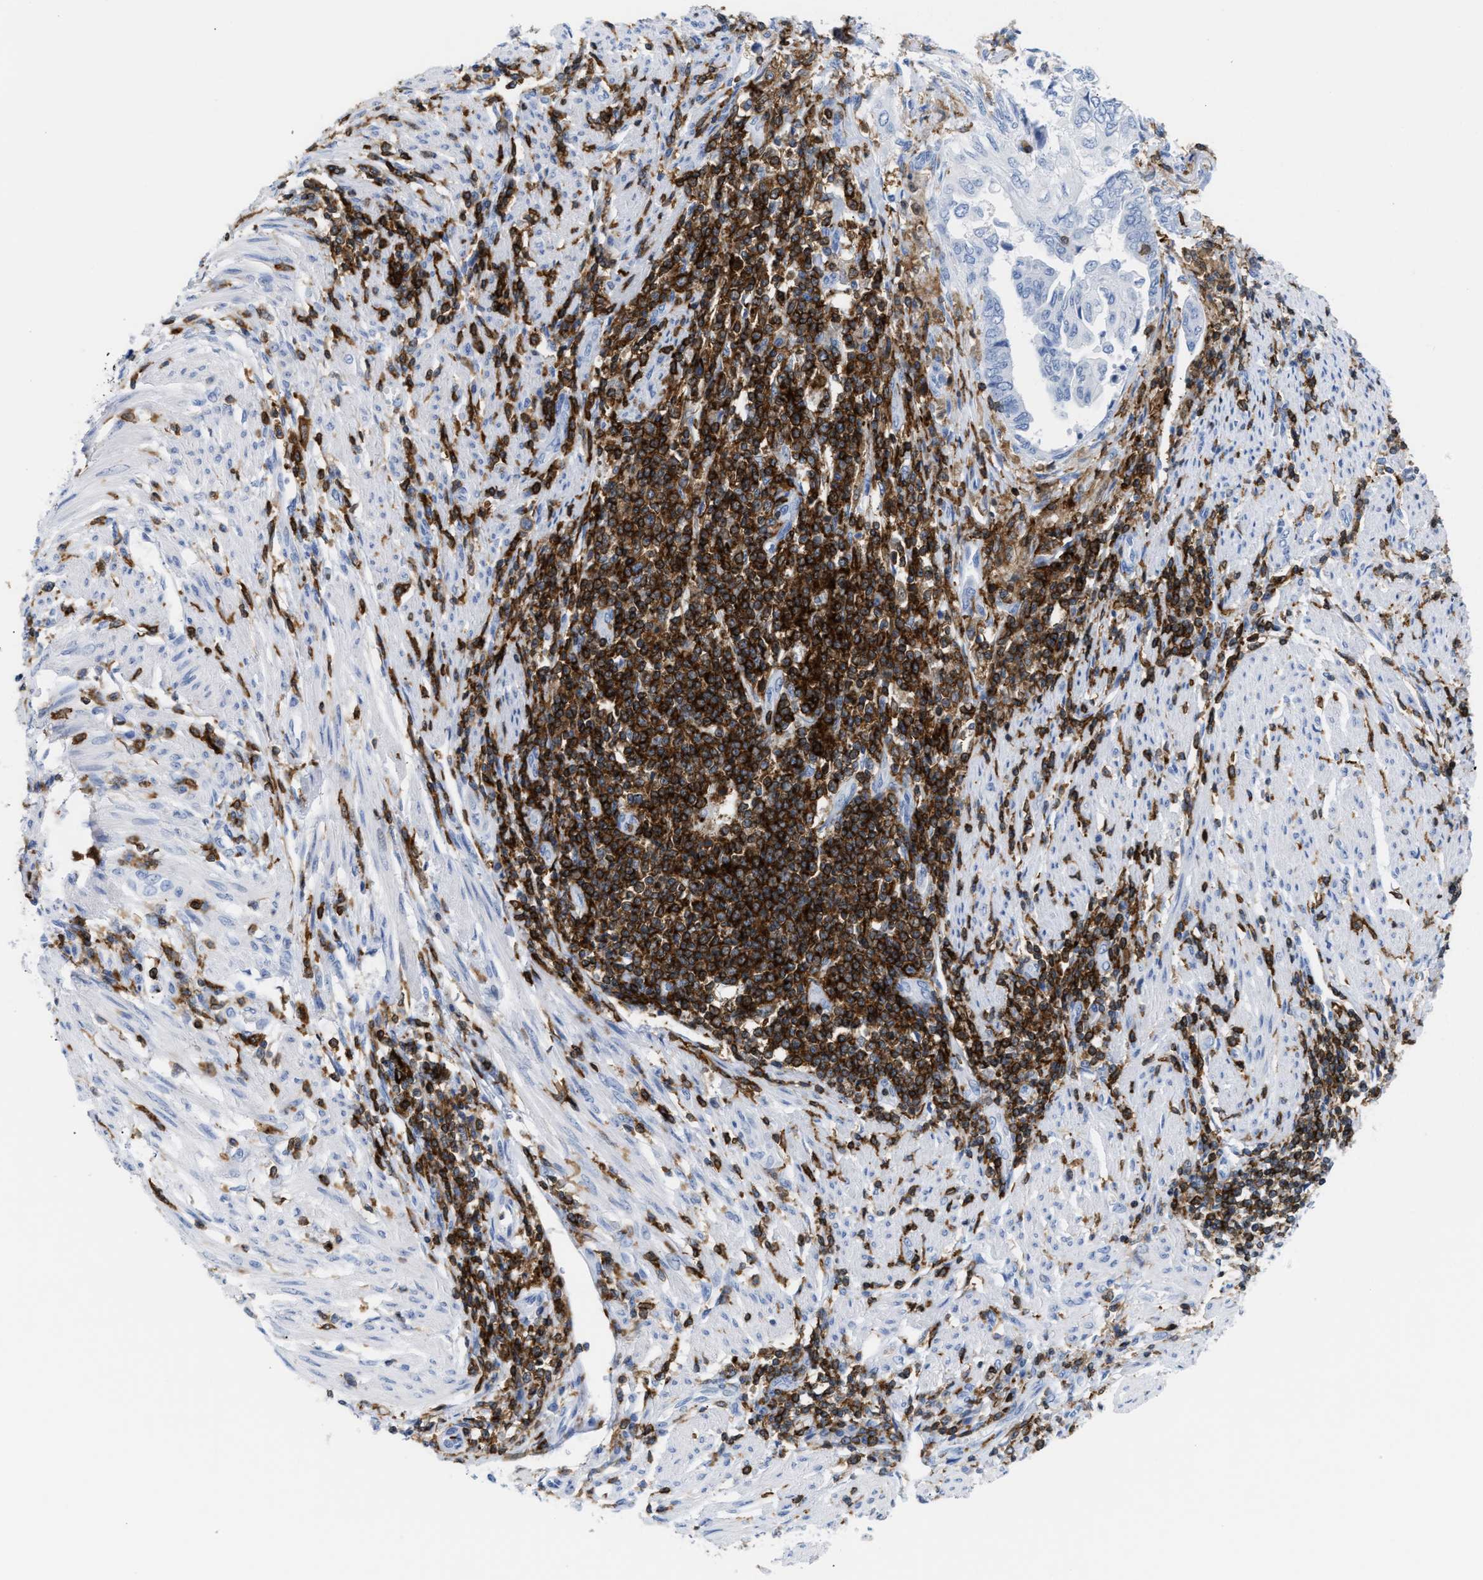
{"staining": {"intensity": "negative", "quantity": "none", "location": "none"}, "tissue": "endometrial cancer", "cell_type": "Tumor cells", "image_type": "cancer", "snomed": [{"axis": "morphology", "description": "Adenocarcinoma, NOS"}, {"axis": "topography", "description": "Uterus"}, {"axis": "topography", "description": "Endometrium"}], "caption": "This micrograph is of endometrial cancer stained with immunohistochemistry to label a protein in brown with the nuclei are counter-stained blue. There is no staining in tumor cells.", "gene": "LCP1", "patient": {"sex": "female", "age": 70}}